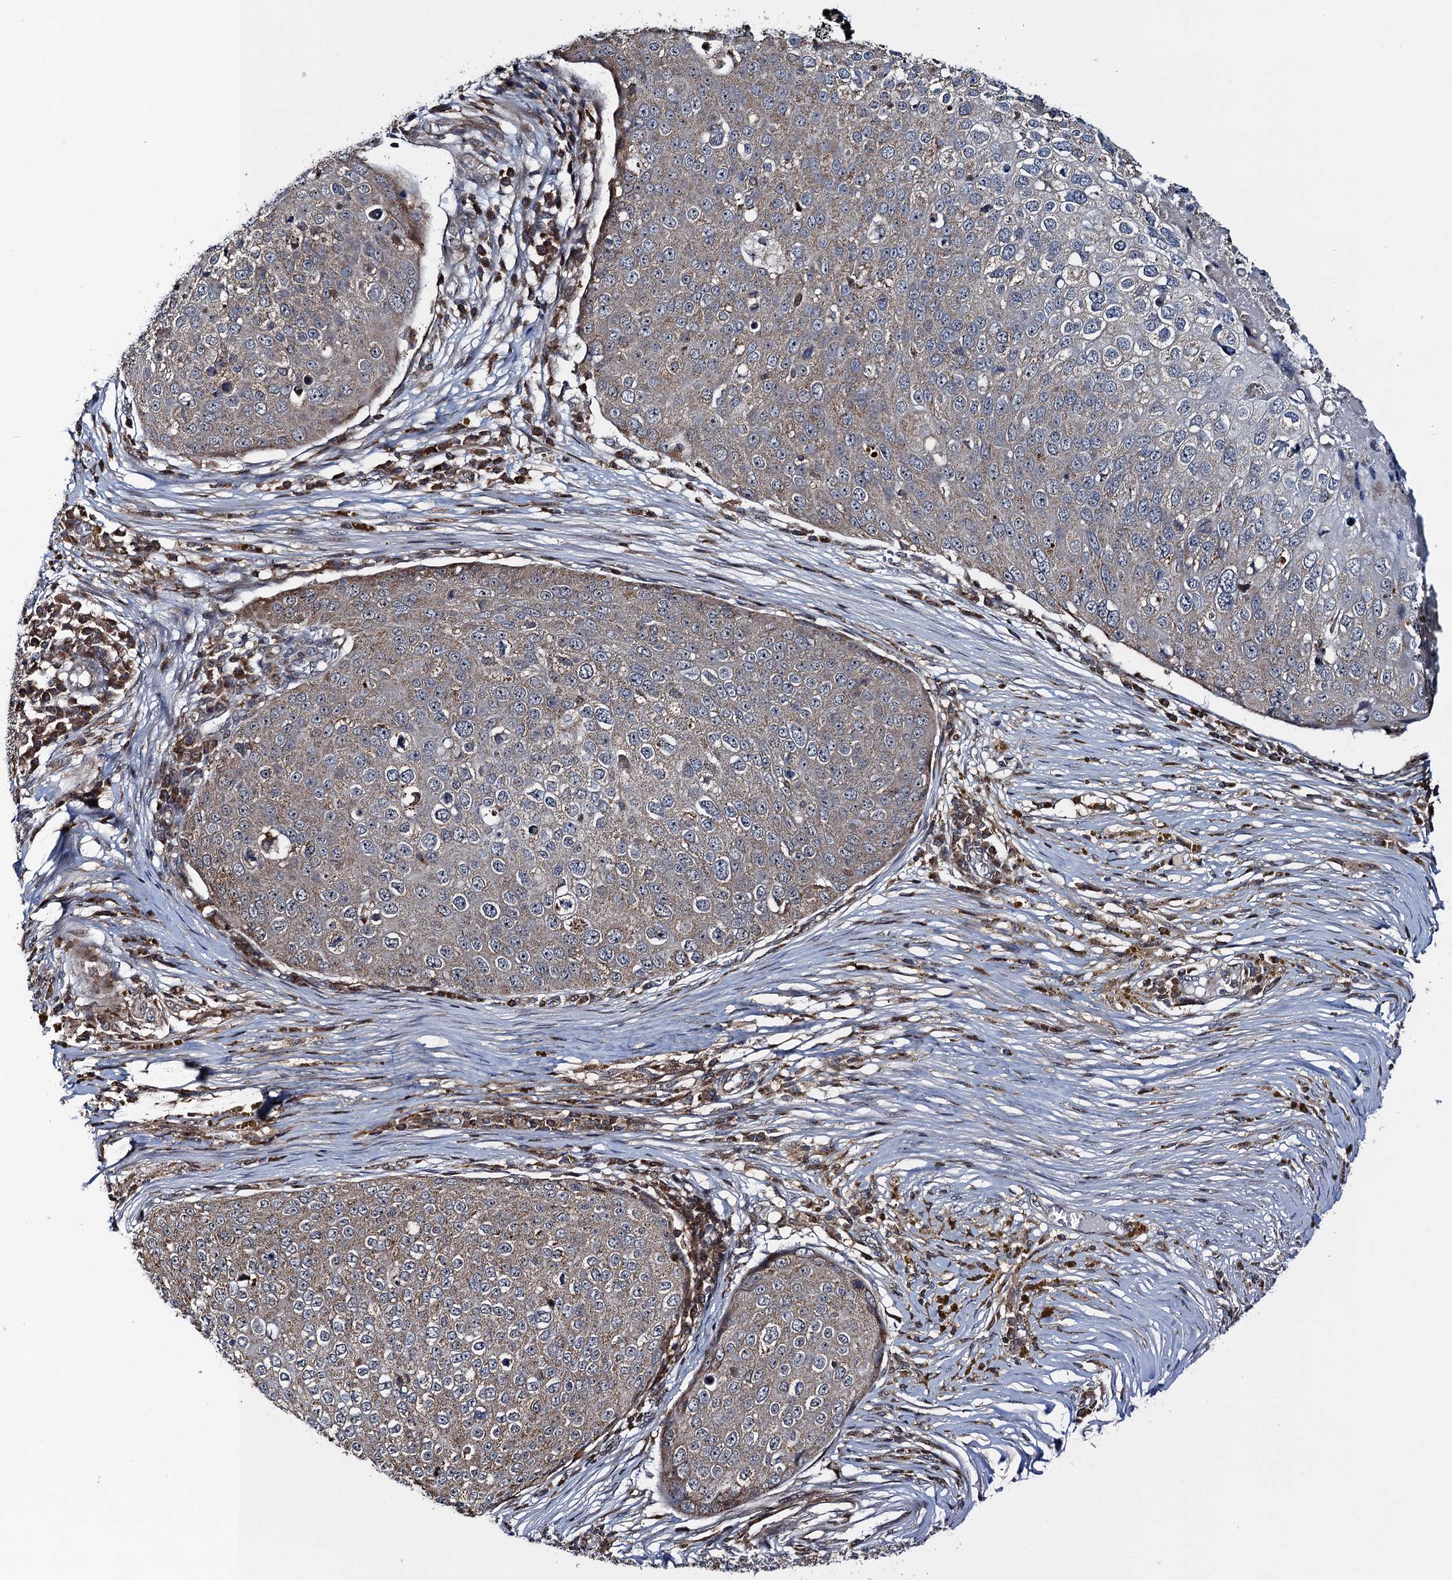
{"staining": {"intensity": "weak", "quantity": ">75%", "location": "cytoplasmic/membranous"}, "tissue": "skin cancer", "cell_type": "Tumor cells", "image_type": "cancer", "snomed": [{"axis": "morphology", "description": "Squamous cell carcinoma, NOS"}, {"axis": "topography", "description": "Skin"}], "caption": "Immunohistochemistry micrograph of neoplastic tissue: skin cancer stained using immunohistochemistry (IHC) exhibits low levels of weak protein expression localized specifically in the cytoplasmic/membranous of tumor cells, appearing as a cytoplasmic/membranous brown color.", "gene": "CCDC102A", "patient": {"sex": "male", "age": 71}}